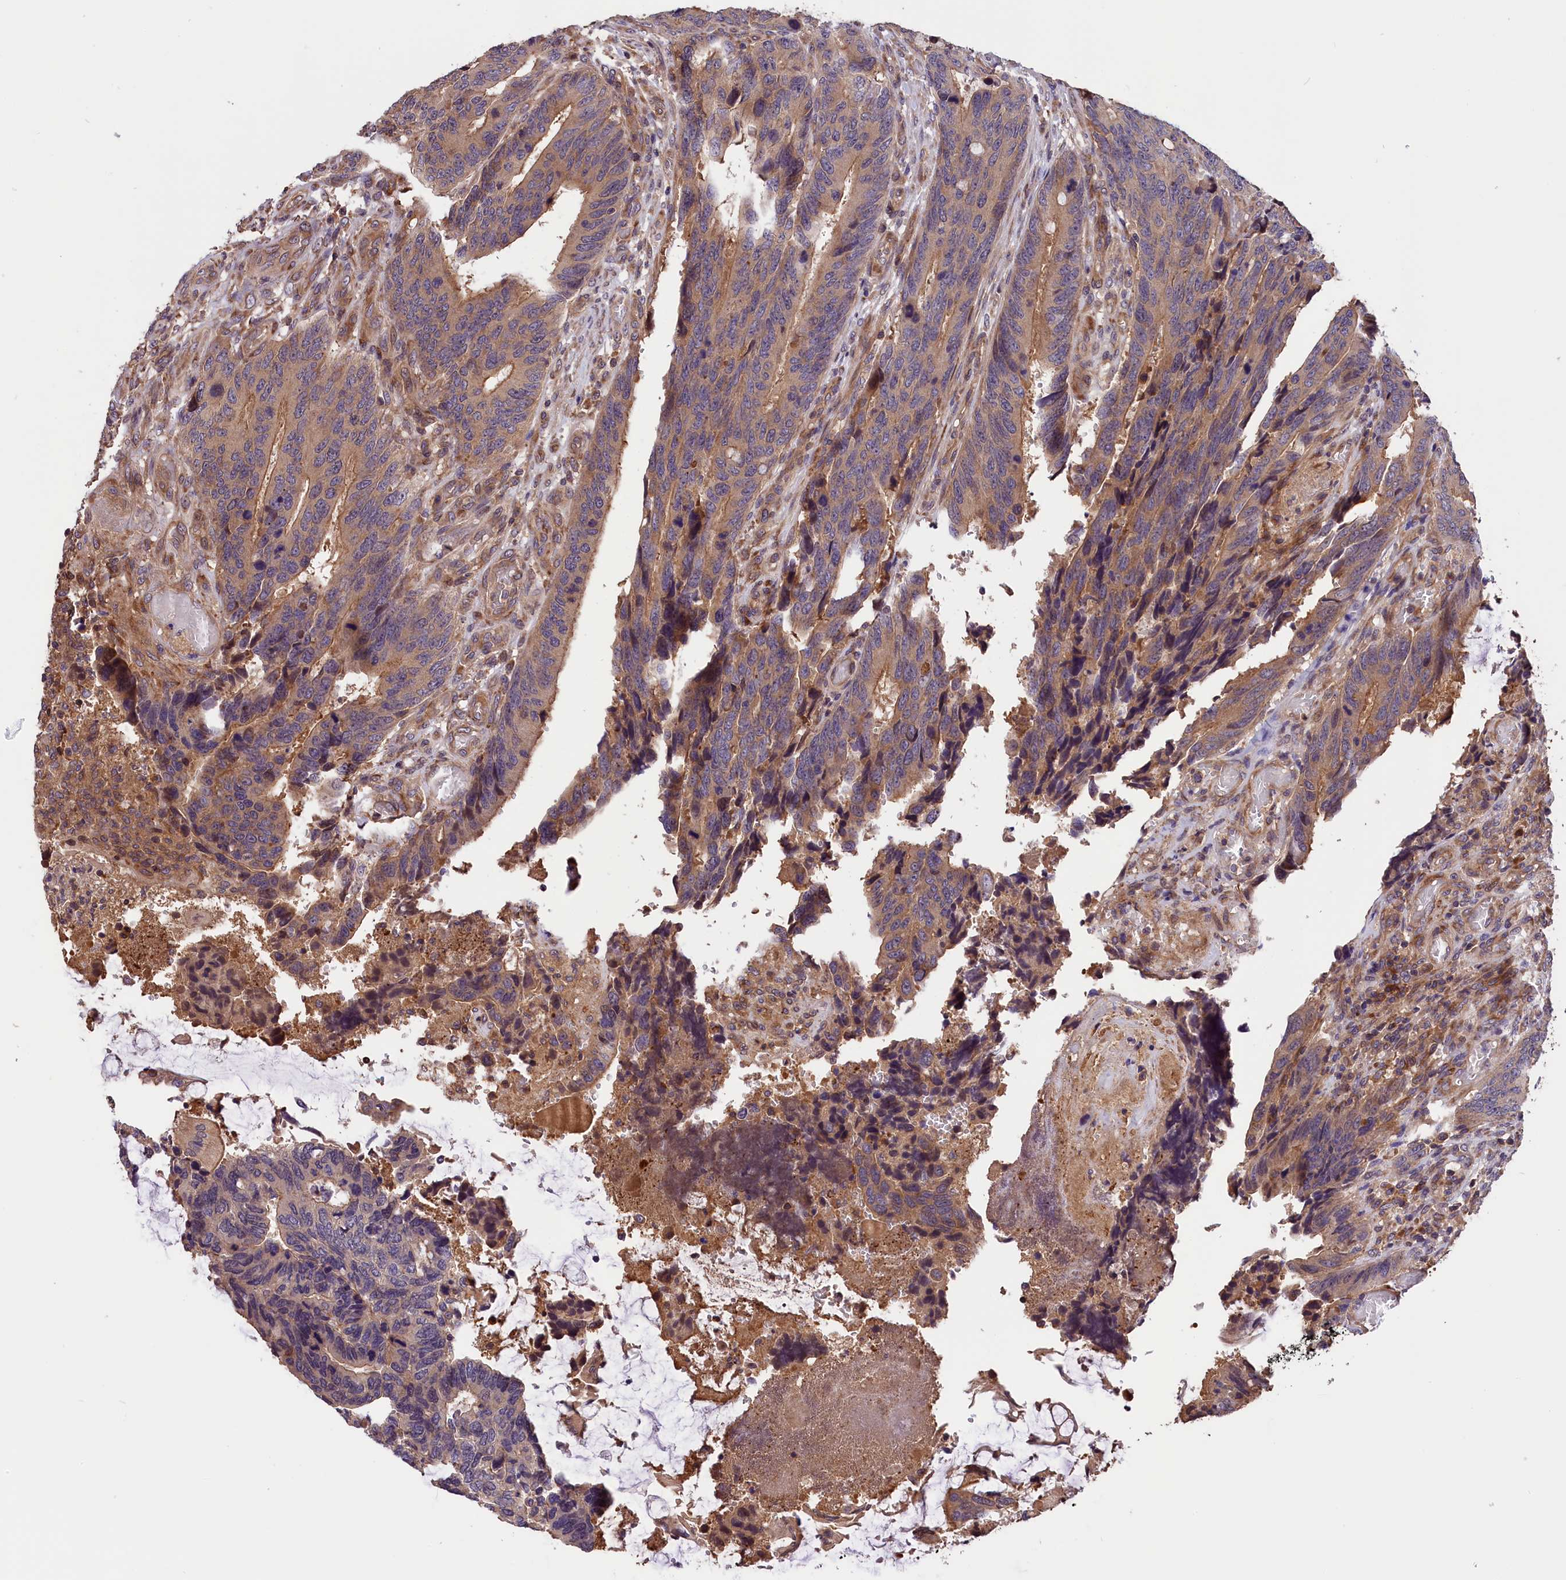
{"staining": {"intensity": "weak", "quantity": ">75%", "location": "cytoplasmic/membranous"}, "tissue": "colorectal cancer", "cell_type": "Tumor cells", "image_type": "cancer", "snomed": [{"axis": "morphology", "description": "Adenocarcinoma, NOS"}, {"axis": "topography", "description": "Colon"}], "caption": "DAB immunohistochemical staining of human colorectal cancer displays weak cytoplasmic/membranous protein staining in about >75% of tumor cells.", "gene": "SETD6", "patient": {"sex": "male", "age": 87}}